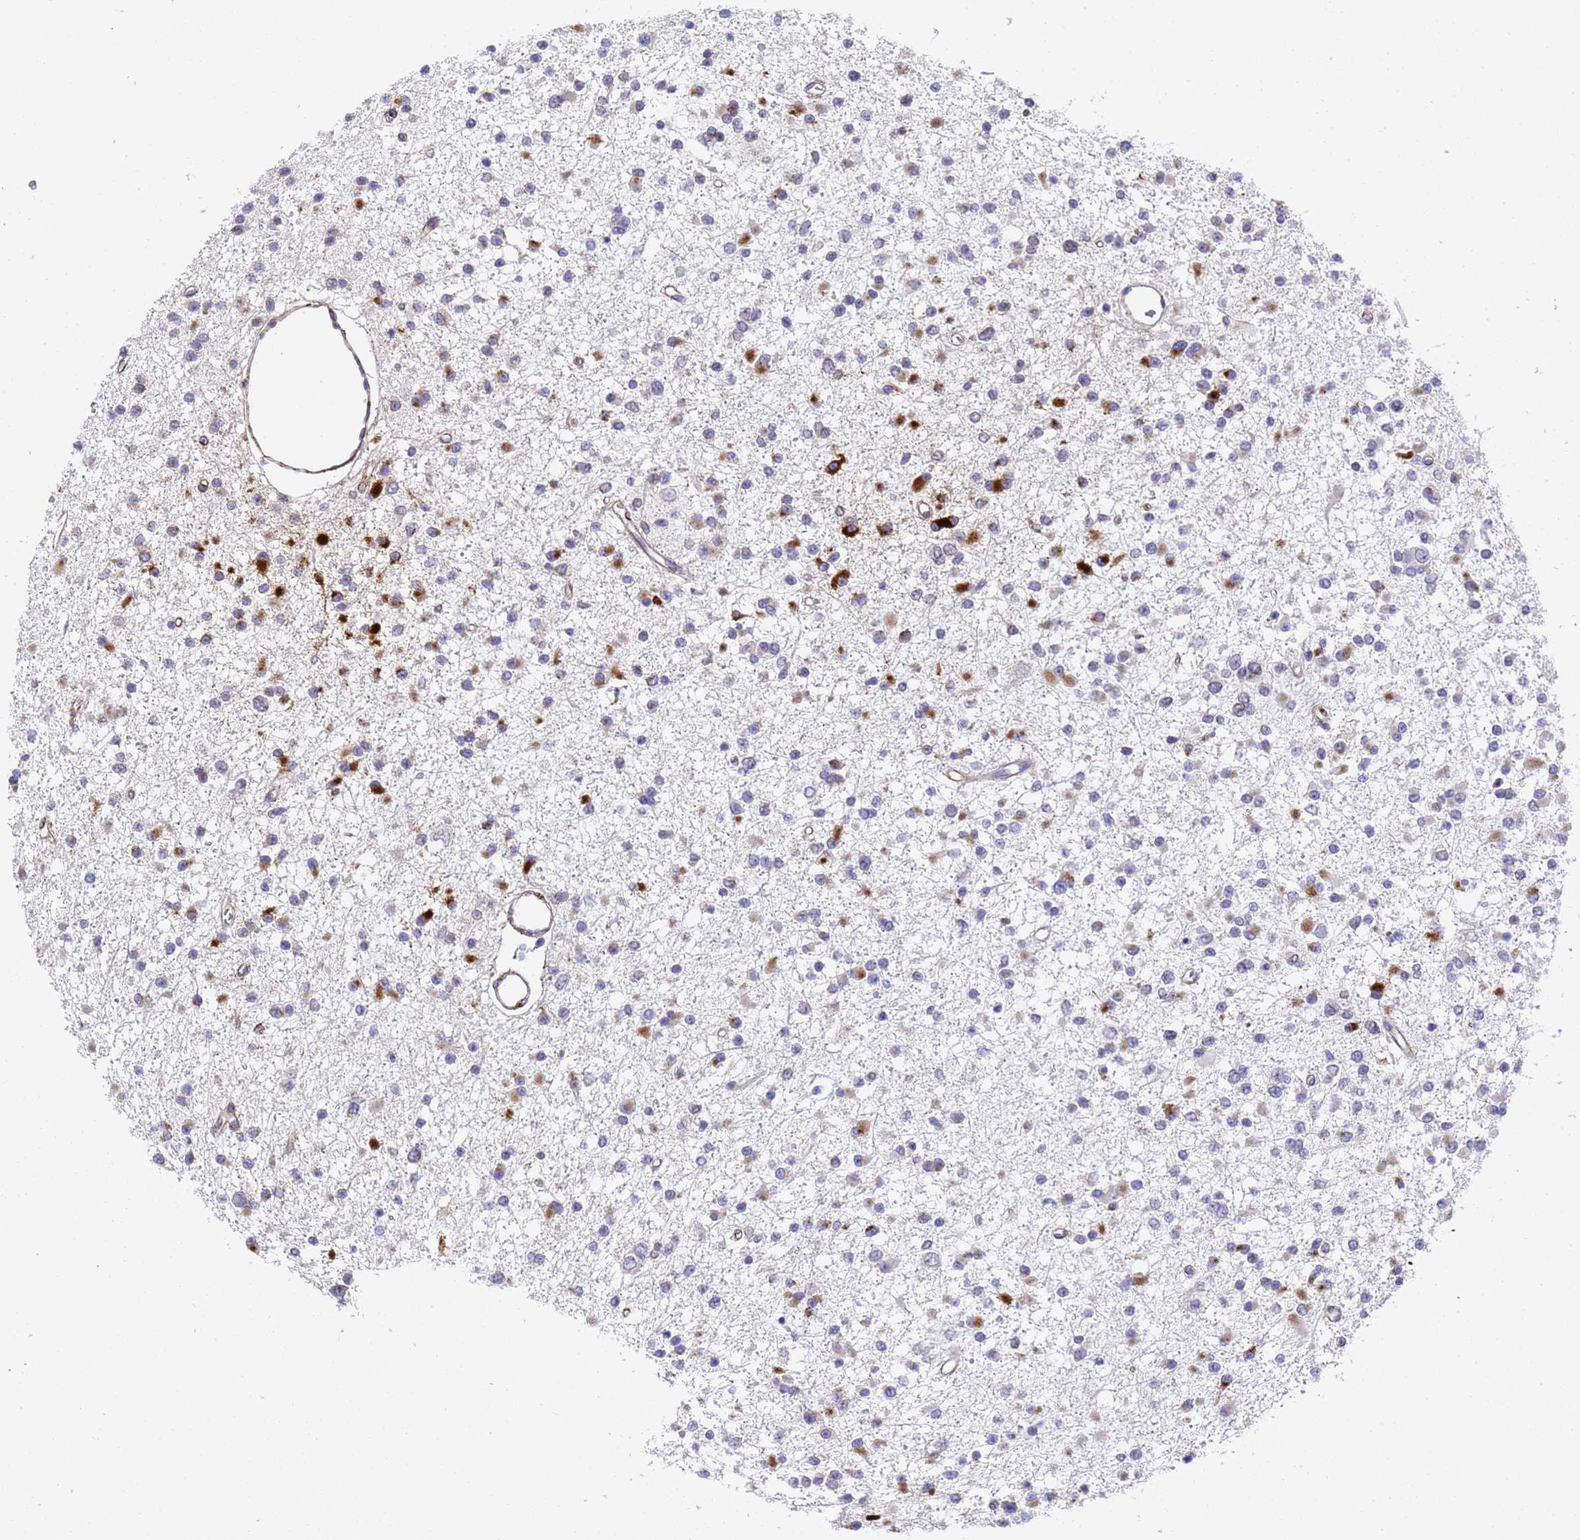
{"staining": {"intensity": "strong", "quantity": "<25%", "location": "cytoplasmic/membranous"}, "tissue": "glioma", "cell_type": "Tumor cells", "image_type": "cancer", "snomed": [{"axis": "morphology", "description": "Glioma, malignant, Low grade"}, {"axis": "topography", "description": "Brain"}], "caption": "Protein positivity by immunohistochemistry exhibits strong cytoplasmic/membranous positivity in approximately <25% of tumor cells in malignant glioma (low-grade).", "gene": "IGFBP7", "patient": {"sex": "female", "age": 22}}